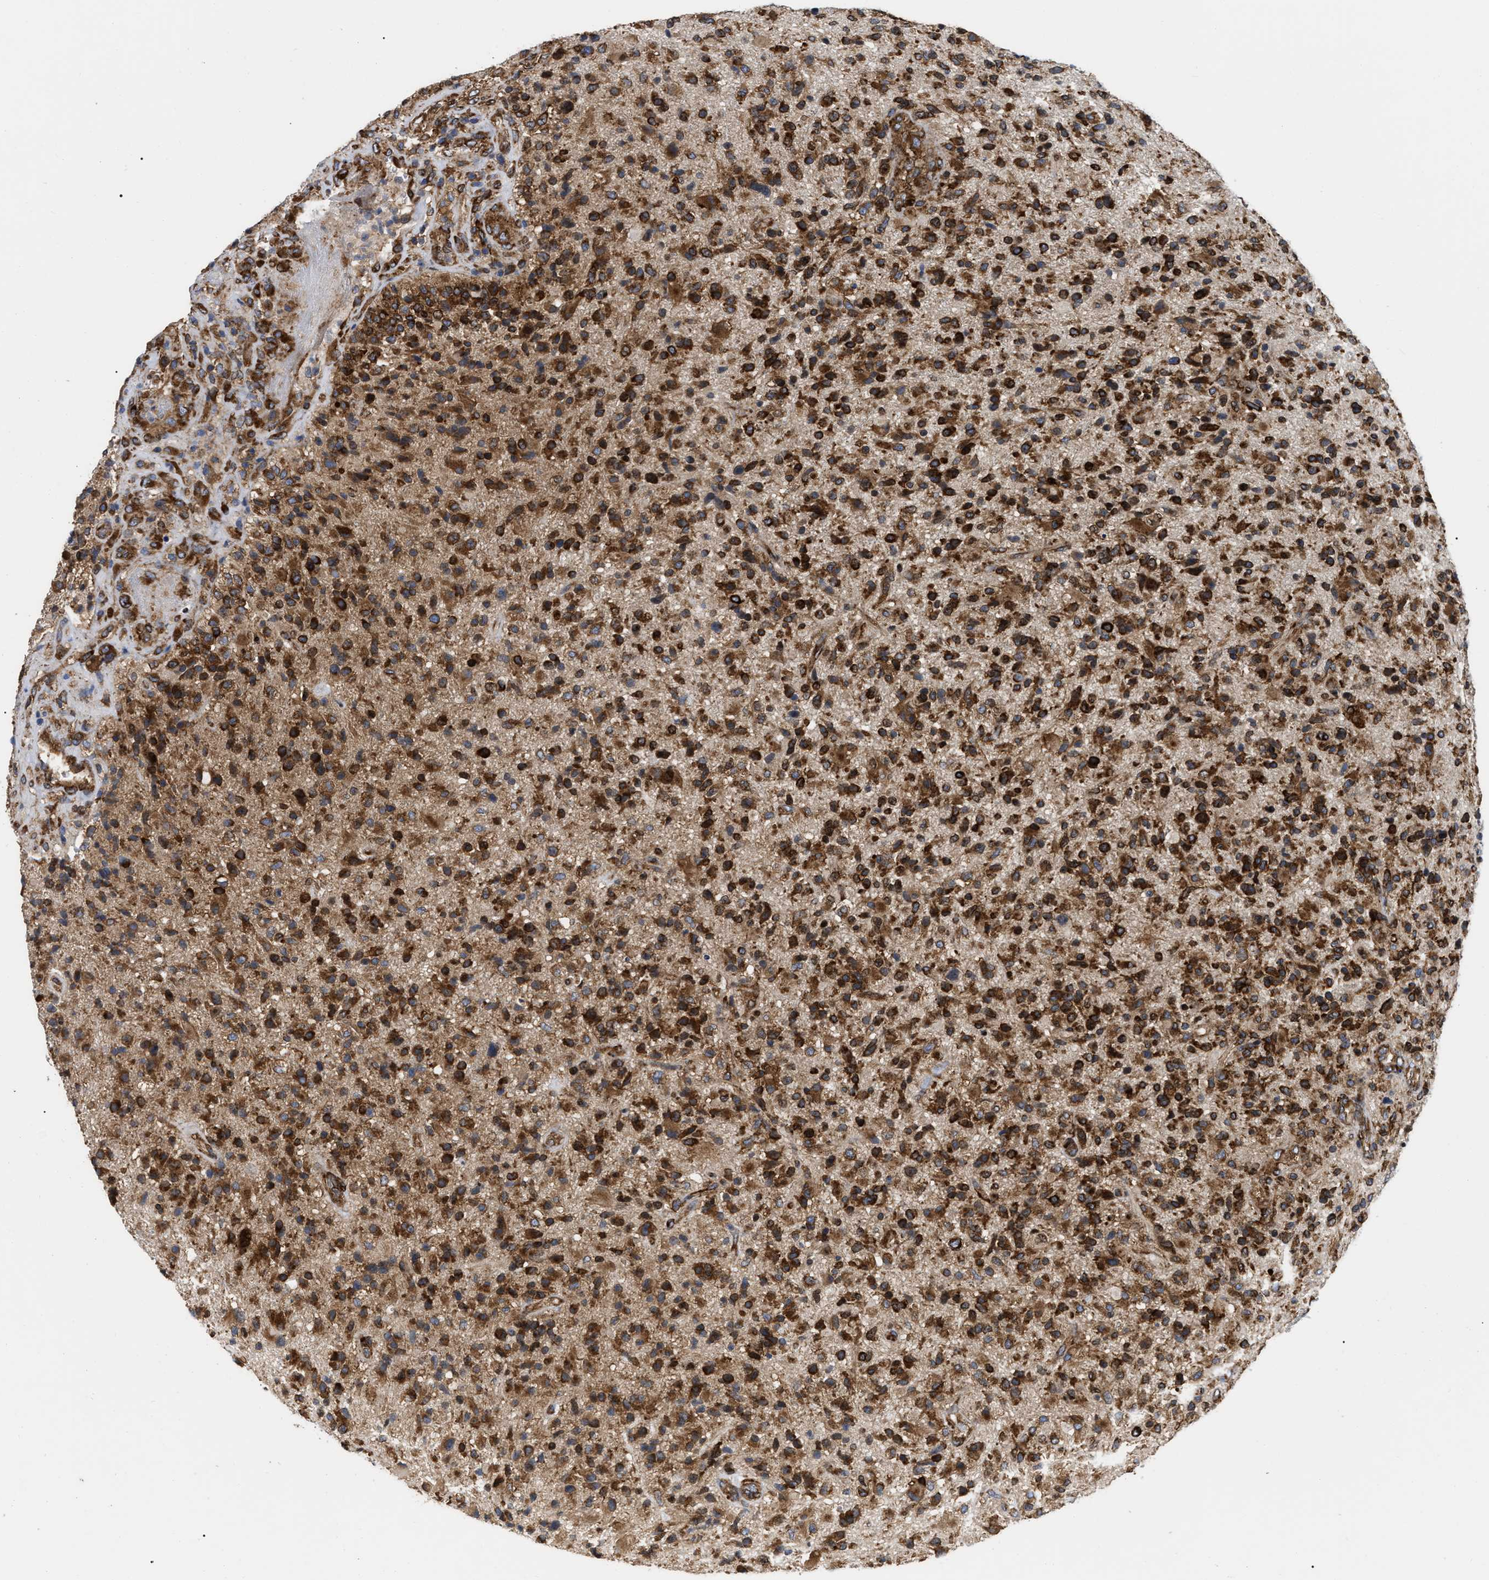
{"staining": {"intensity": "strong", "quantity": ">75%", "location": "cytoplasmic/membranous"}, "tissue": "glioma", "cell_type": "Tumor cells", "image_type": "cancer", "snomed": [{"axis": "morphology", "description": "Glioma, malignant, High grade"}, {"axis": "topography", "description": "Brain"}], "caption": "IHC of glioma exhibits high levels of strong cytoplasmic/membranous positivity in approximately >75% of tumor cells.", "gene": "FAM120A", "patient": {"sex": "male", "age": 72}}